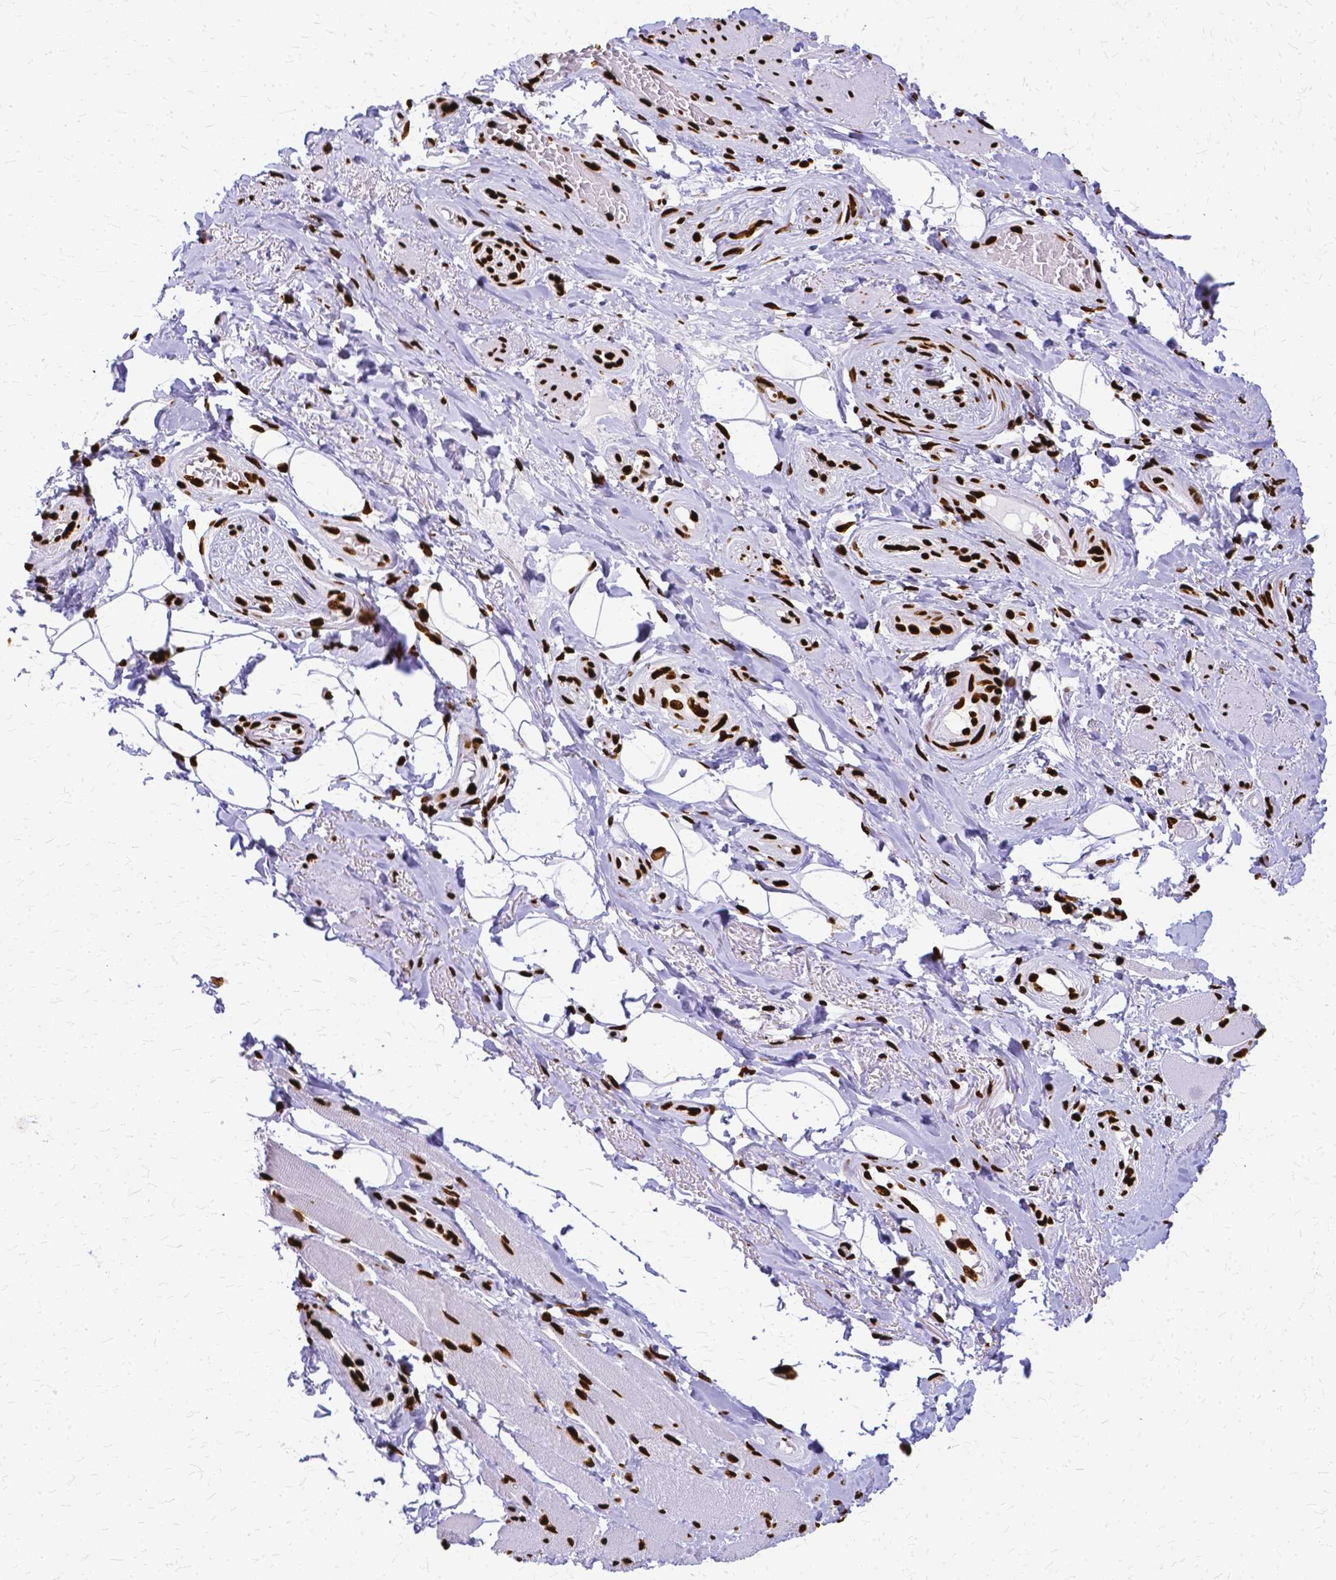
{"staining": {"intensity": "strong", "quantity": ">75%", "location": "nuclear"}, "tissue": "adipose tissue", "cell_type": "Adipocytes", "image_type": "normal", "snomed": [{"axis": "morphology", "description": "Normal tissue, NOS"}, {"axis": "topography", "description": "Anal"}, {"axis": "topography", "description": "Peripheral nerve tissue"}], "caption": "Protein expression by IHC displays strong nuclear expression in approximately >75% of adipocytes in unremarkable adipose tissue. (brown staining indicates protein expression, while blue staining denotes nuclei).", "gene": "SFPQ", "patient": {"sex": "male", "age": 53}}